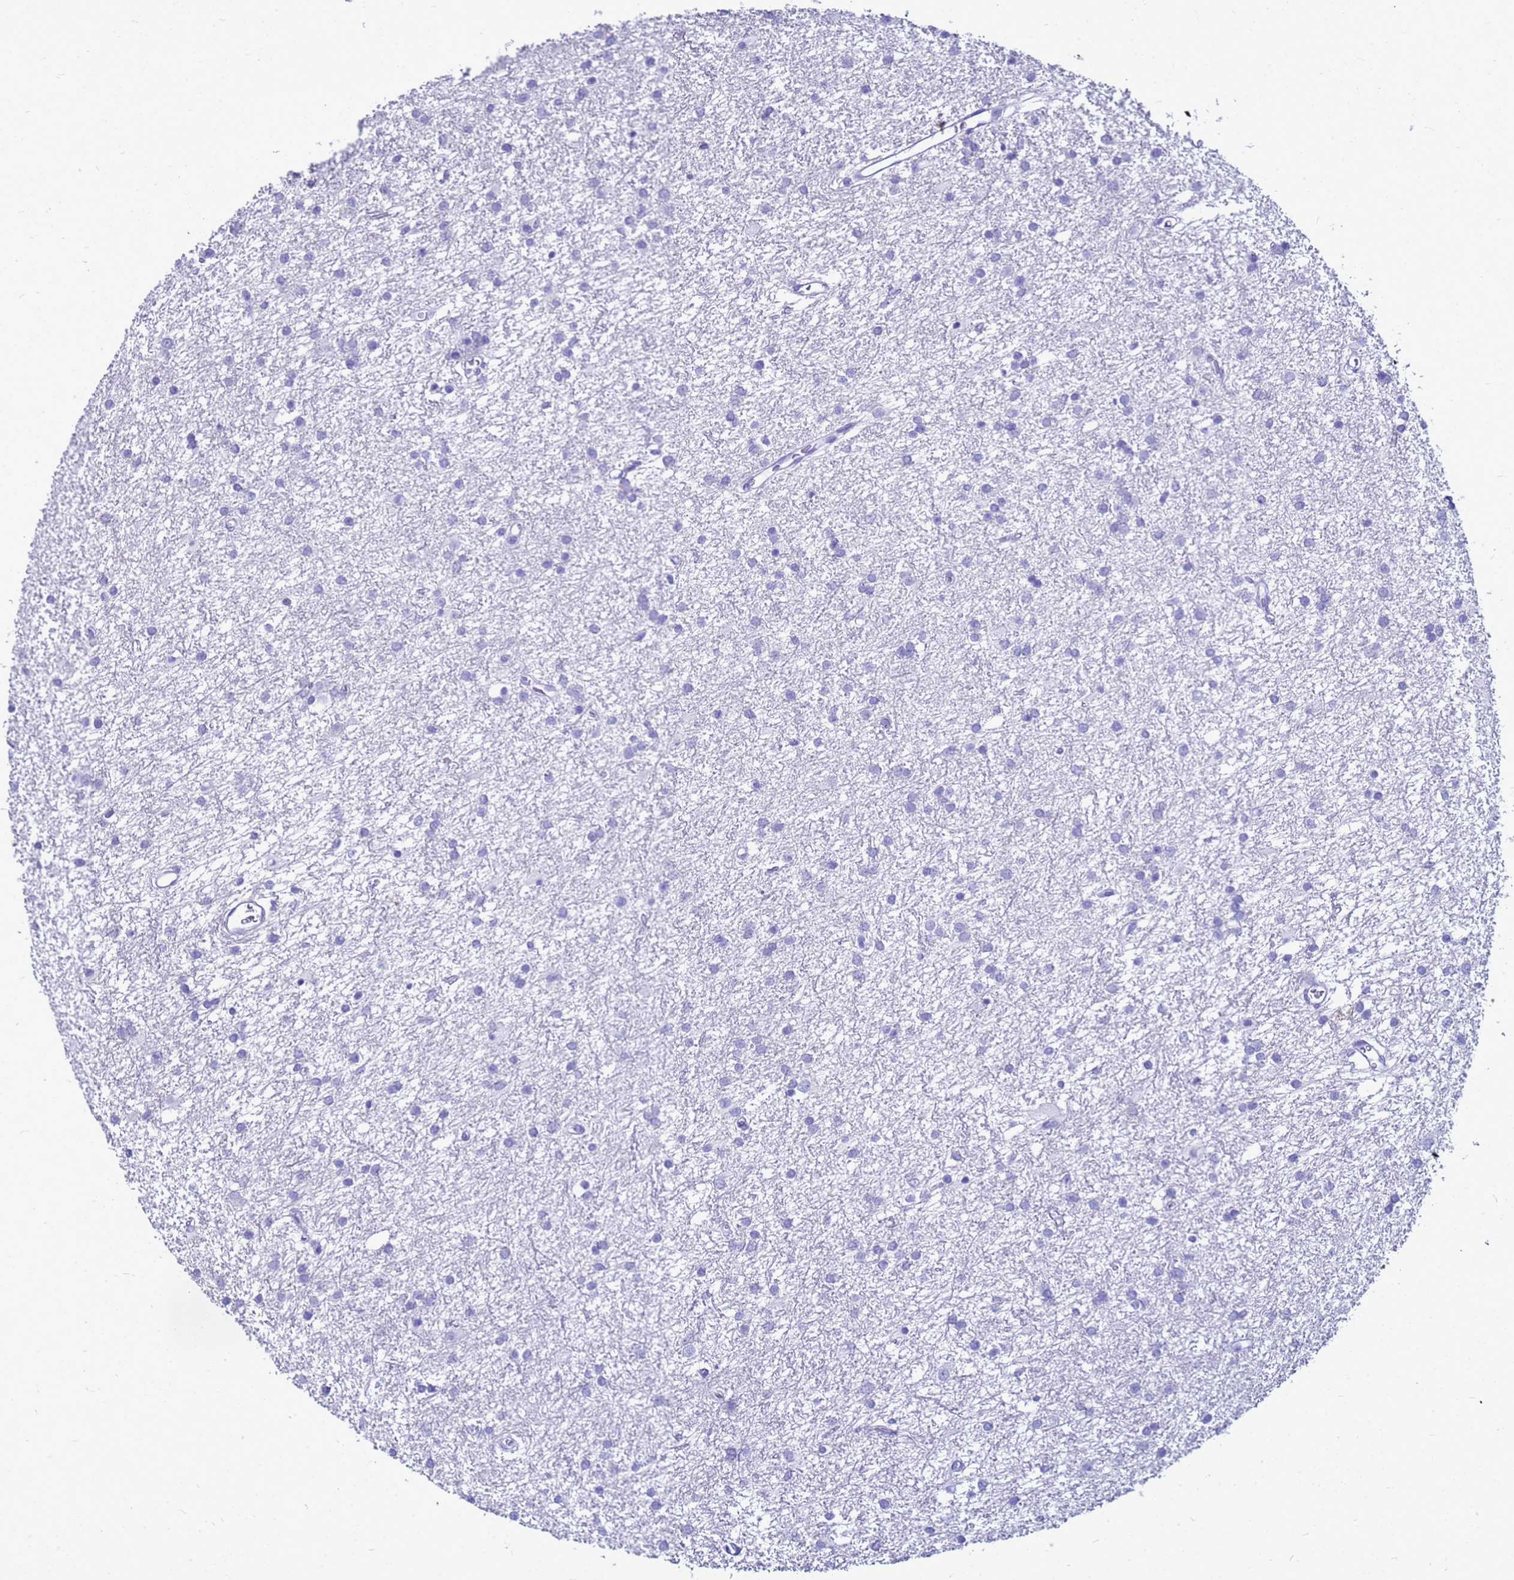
{"staining": {"intensity": "negative", "quantity": "none", "location": "none"}, "tissue": "glioma", "cell_type": "Tumor cells", "image_type": "cancer", "snomed": [{"axis": "morphology", "description": "Glioma, malignant, High grade"}, {"axis": "topography", "description": "Brain"}], "caption": "High-grade glioma (malignant) was stained to show a protein in brown. There is no significant expression in tumor cells. (Brightfield microscopy of DAB (3,3'-diaminobenzidine) immunohistochemistry at high magnification).", "gene": "CSTA", "patient": {"sex": "female", "age": 50}}